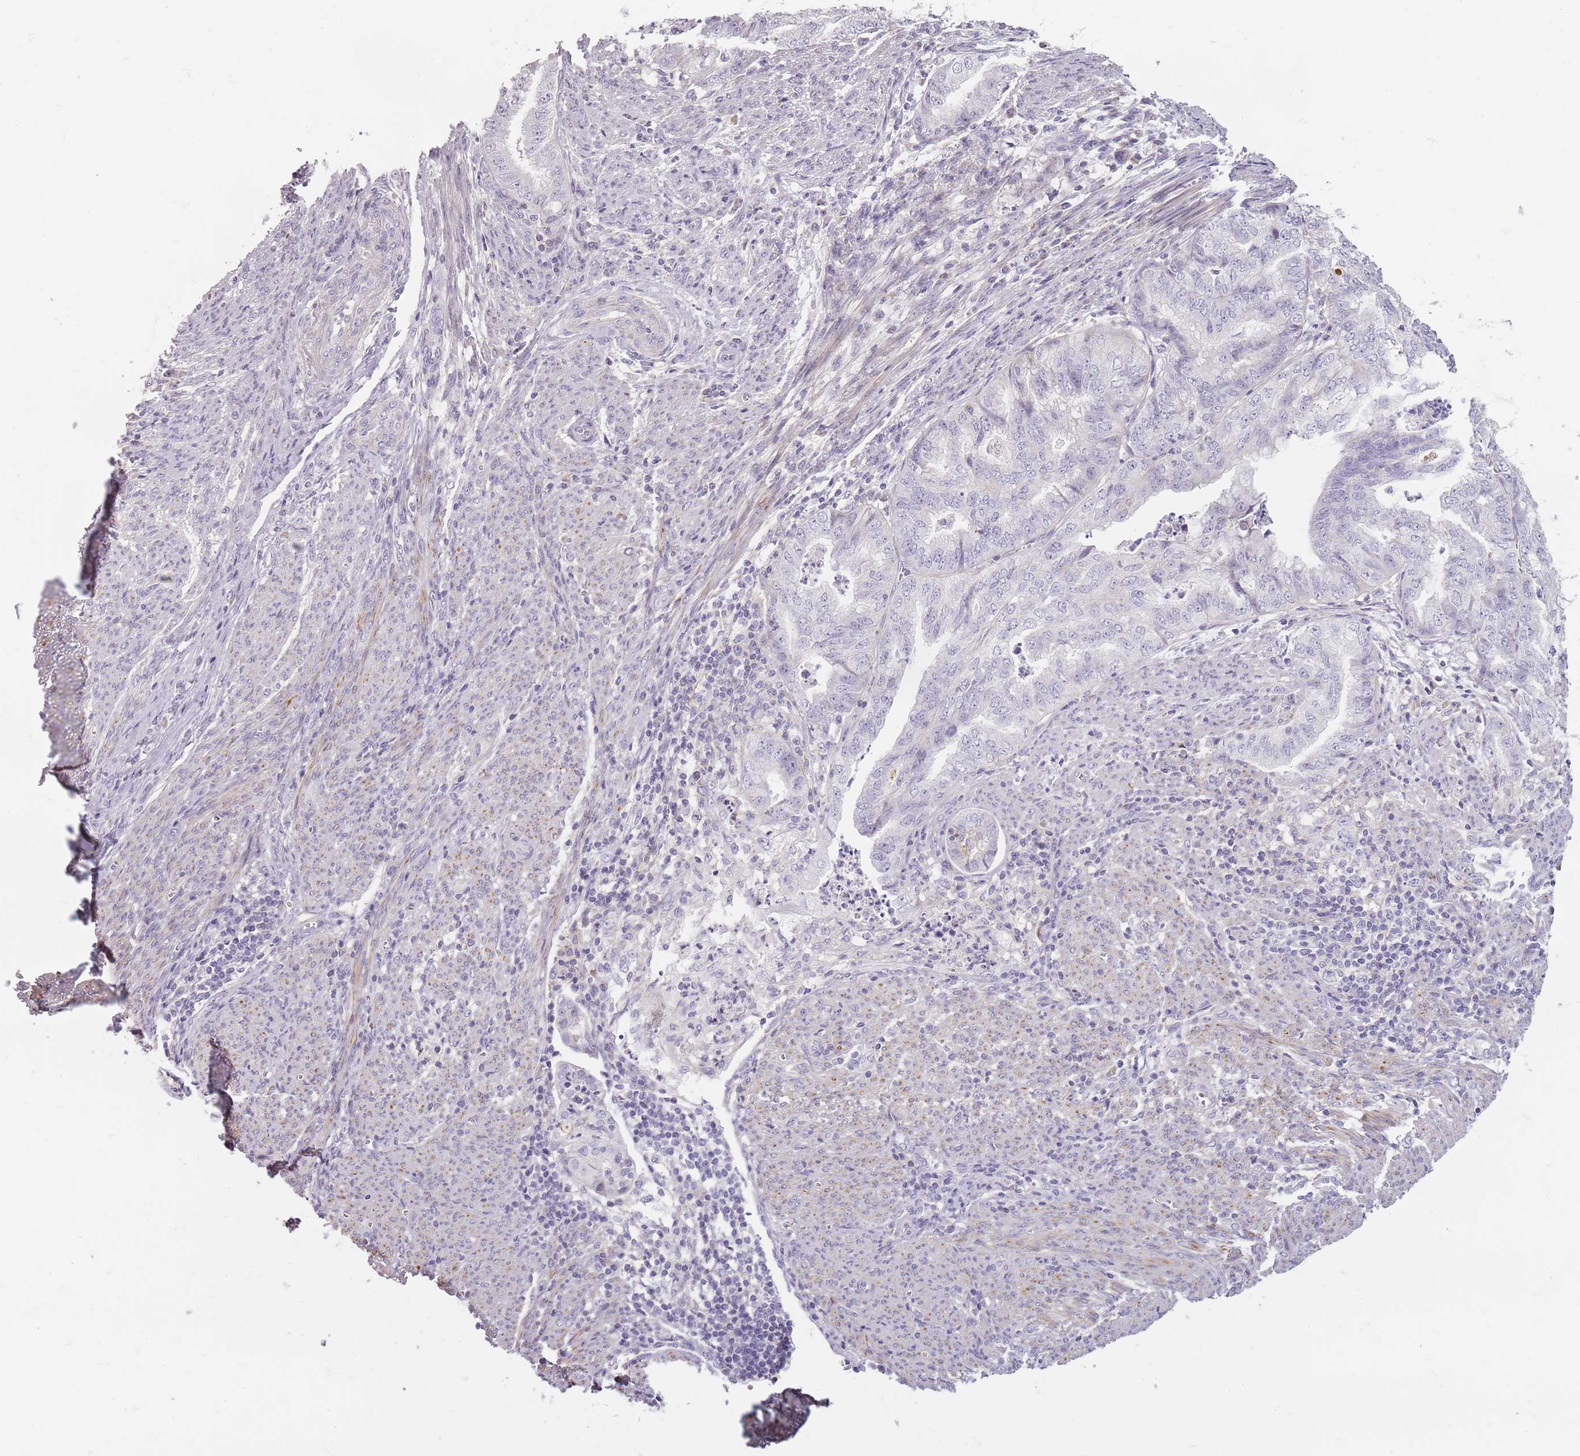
{"staining": {"intensity": "negative", "quantity": "none", "location": "none"}, "tissue": "endometrial cancer", "cell_type": "Tumor cells", "image_type": "cancer", "snomed": [{"axis": "morphology", "description": "Adenocarcinoma, NOS"}, {"axis": "topography", "description": "Endometrium"}], "caption": "Endometrial adenocarcinoma was stained to show a protein in brown. There is no significant staining in tumor cells. The staining is performed using DAB brown chromogen with nuclei counter-stained in using hematoxylin.", "gene": "SYNGR3", "patient": {"sex": "female", "age": 79}}